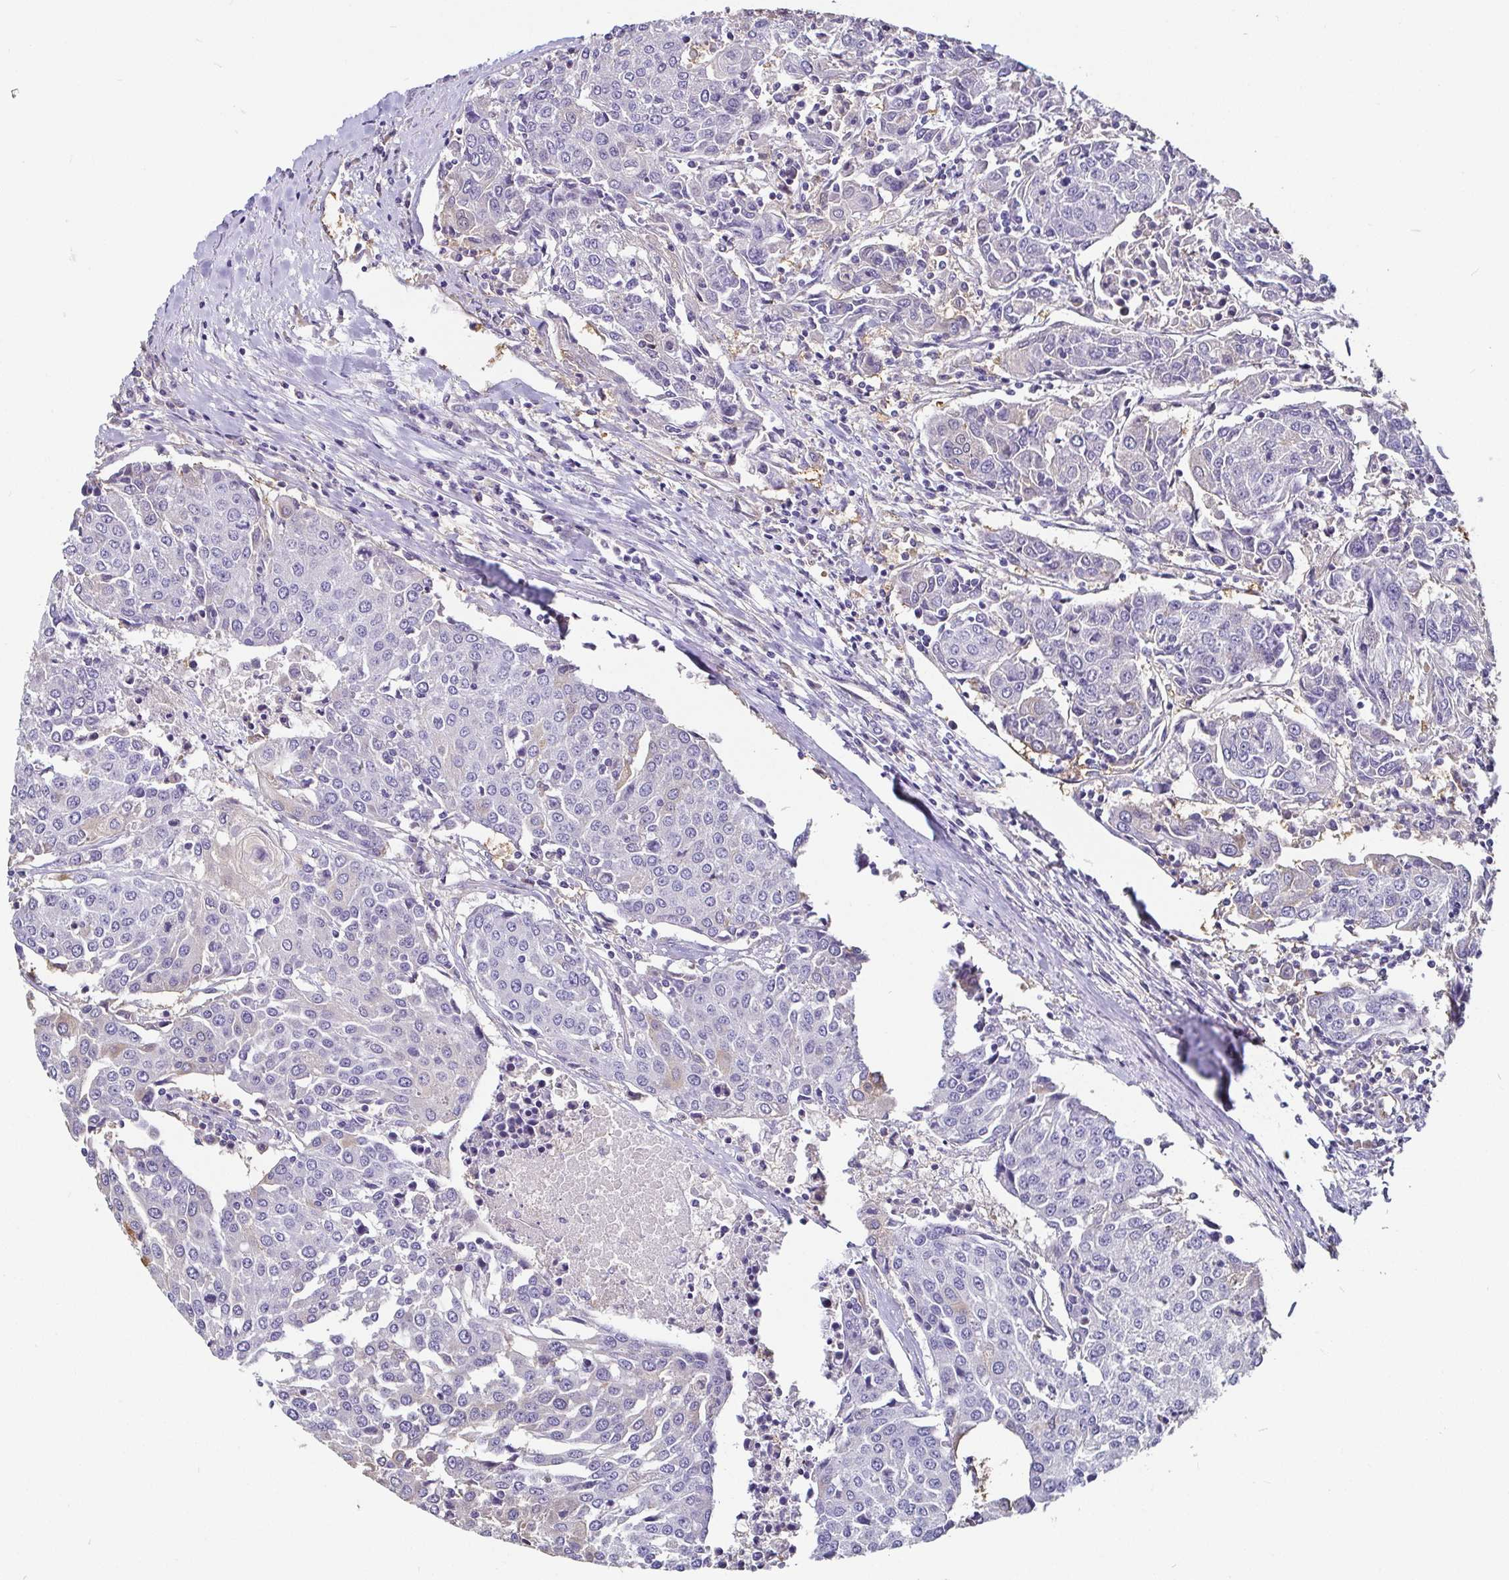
{"staining": {"intensity": "negative", "quantity": "none", "location": "none"}, "tissue": "urothelial cancer", "cell_type": "Tumor cells", "image_type": "cancer", "snomed": [{"axis": "morphology", "description": "Urothelial carcinoma, High grade"}, {"axis": "topography", "description": "Urinary bladder"}], "caption": "Immunohistochemical staining of human high-grade urothelial carcinoma reveals no significant expression in tumor cells.", "gene": "ADAMTS6", "patient": {"sex": "female", "age": 85}}